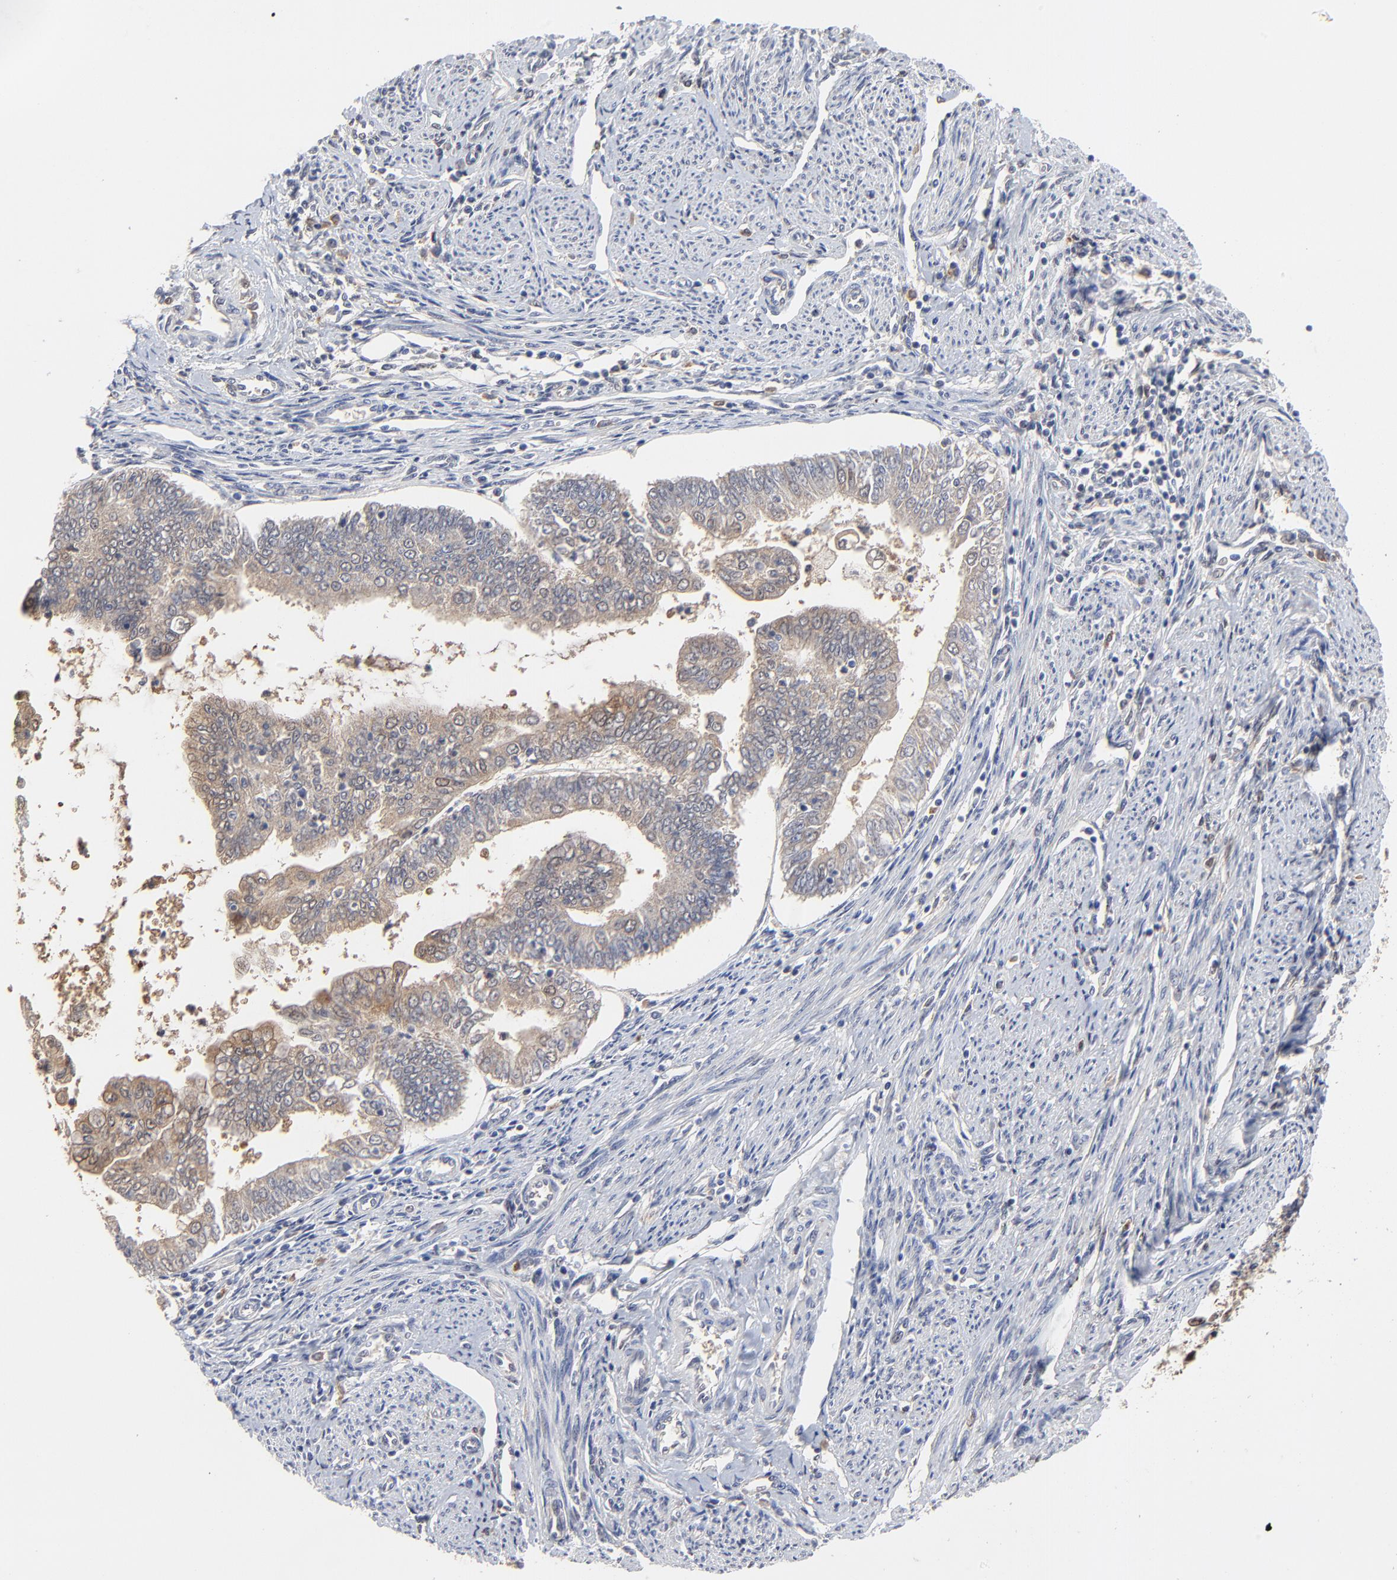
{"staining": {"intensity": "moderate", "quantity": ">75%", "location": "cytoplasmic/membranous"}, "tissue": "endometrial cancer", "cell_type": "Tumor cells", "image_type": "cancer", "snomed": [{"axis": "morphology", "description": "Adenocarcinoma, NOS"}, {"axis": "topography", "description": "Endometrium"}], "caption": "The image displays staining of endometrial adenocarcinoma, revealing moderate cytoplasmic/membranous protein positivity (brown color) within tumor cells. (DAB (3,3'-diaminobenzidine) IHC, brown staining for protein, blue staining for nuclei).", "gene": "LGALS3", "patient": {"sex": "female", "age": 75}}